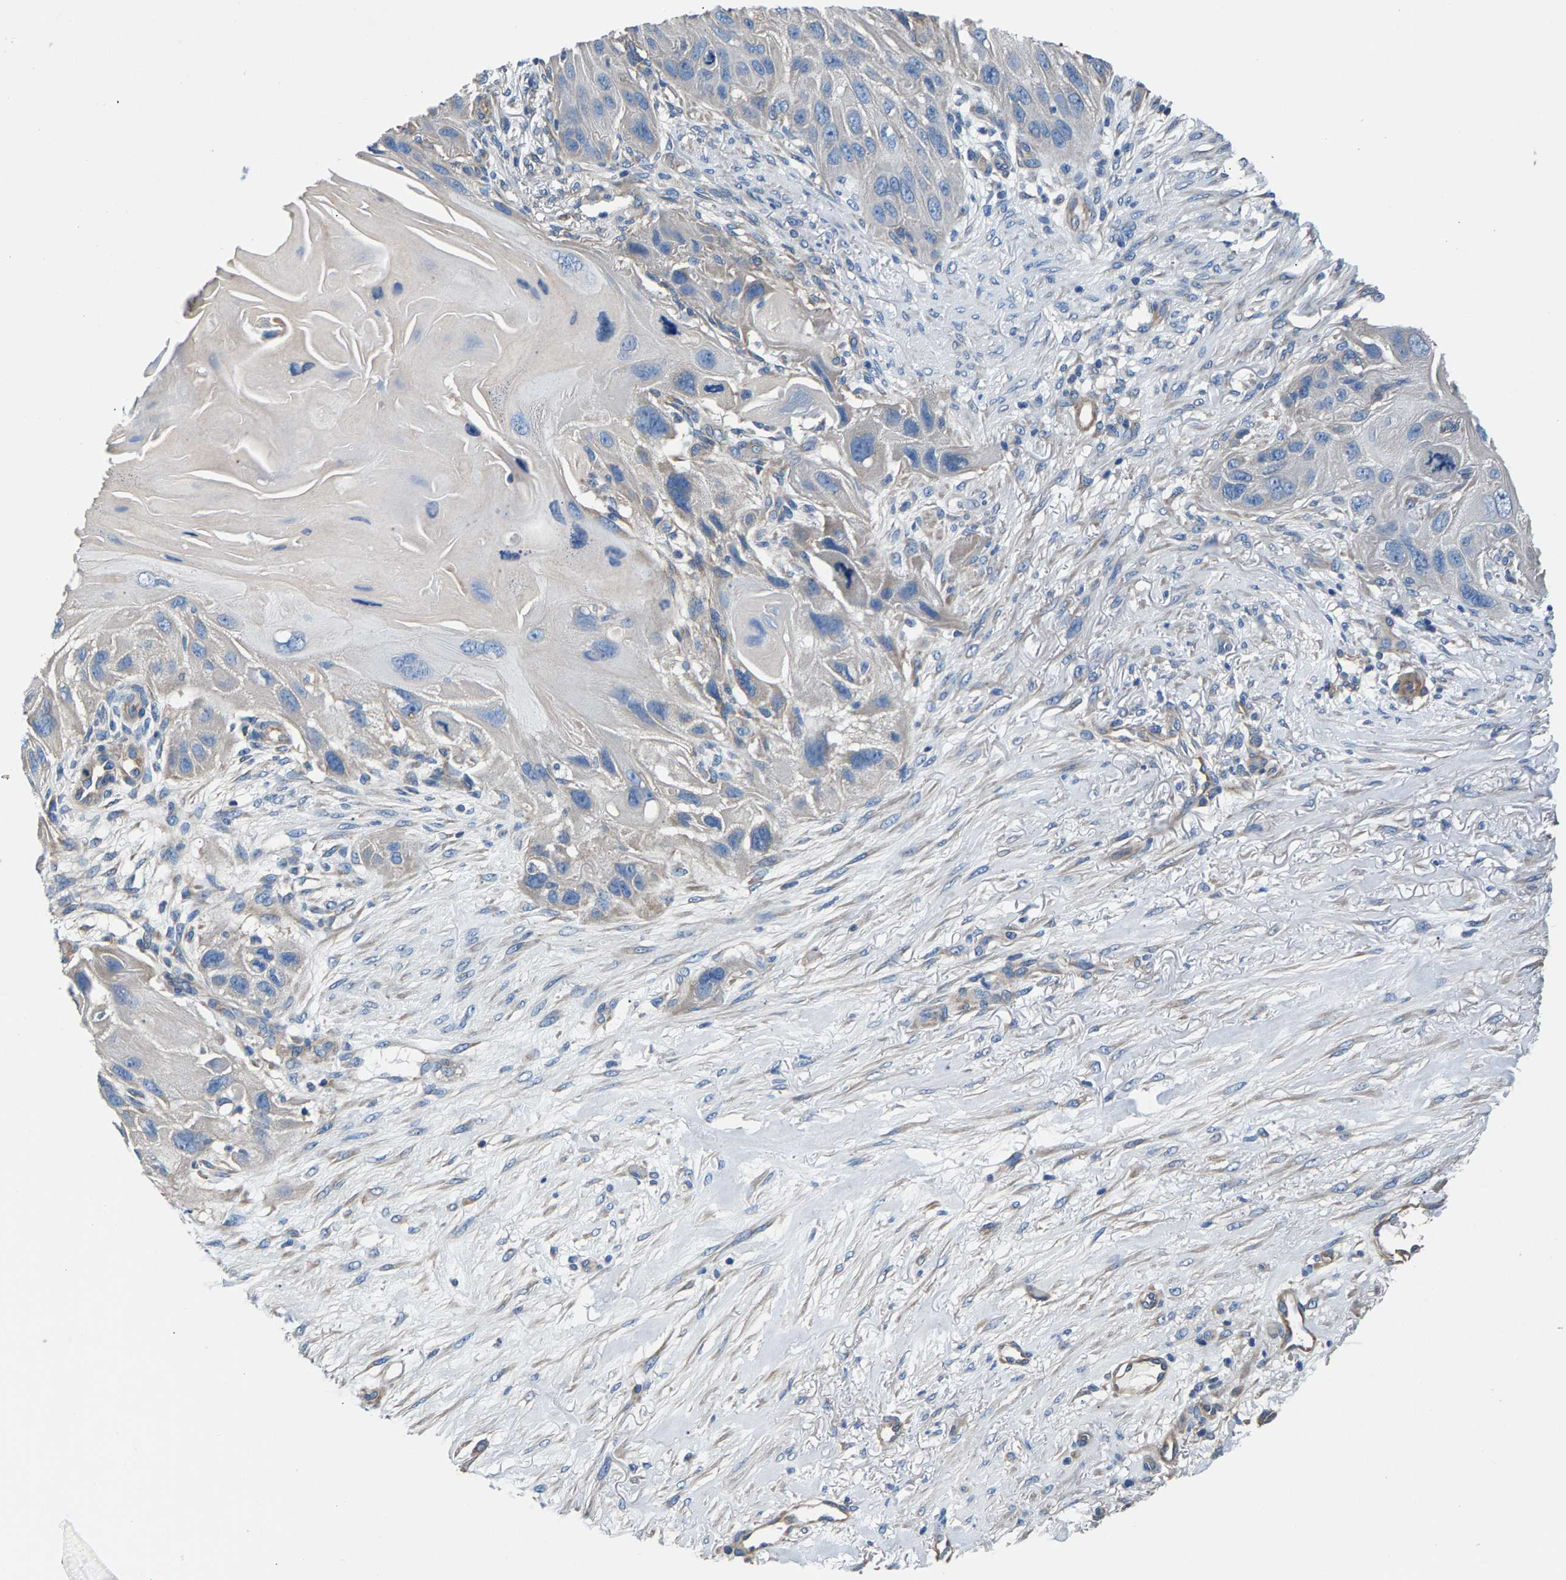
{"staining": {"intensity": "weak", "quantity": "<25%", "location": "cytoplasmic/membranous"}, "tissue": "skin cancer", "cell_type": "Tumor cells", "image_type": "cancer", "snomed": [{"axis": "morphology", "description": "Squamous cell carcinoma, NOS"}, {"axis": "topography", "description": "Skin"}], "caption": "An immunohistochemistry (IHC) photomicrograph of skin cancer is shown. There is no staining in tumor cells of skin cancer.", "gene": "CDRT4", "patient": {"sex": "female", "age": 77}}